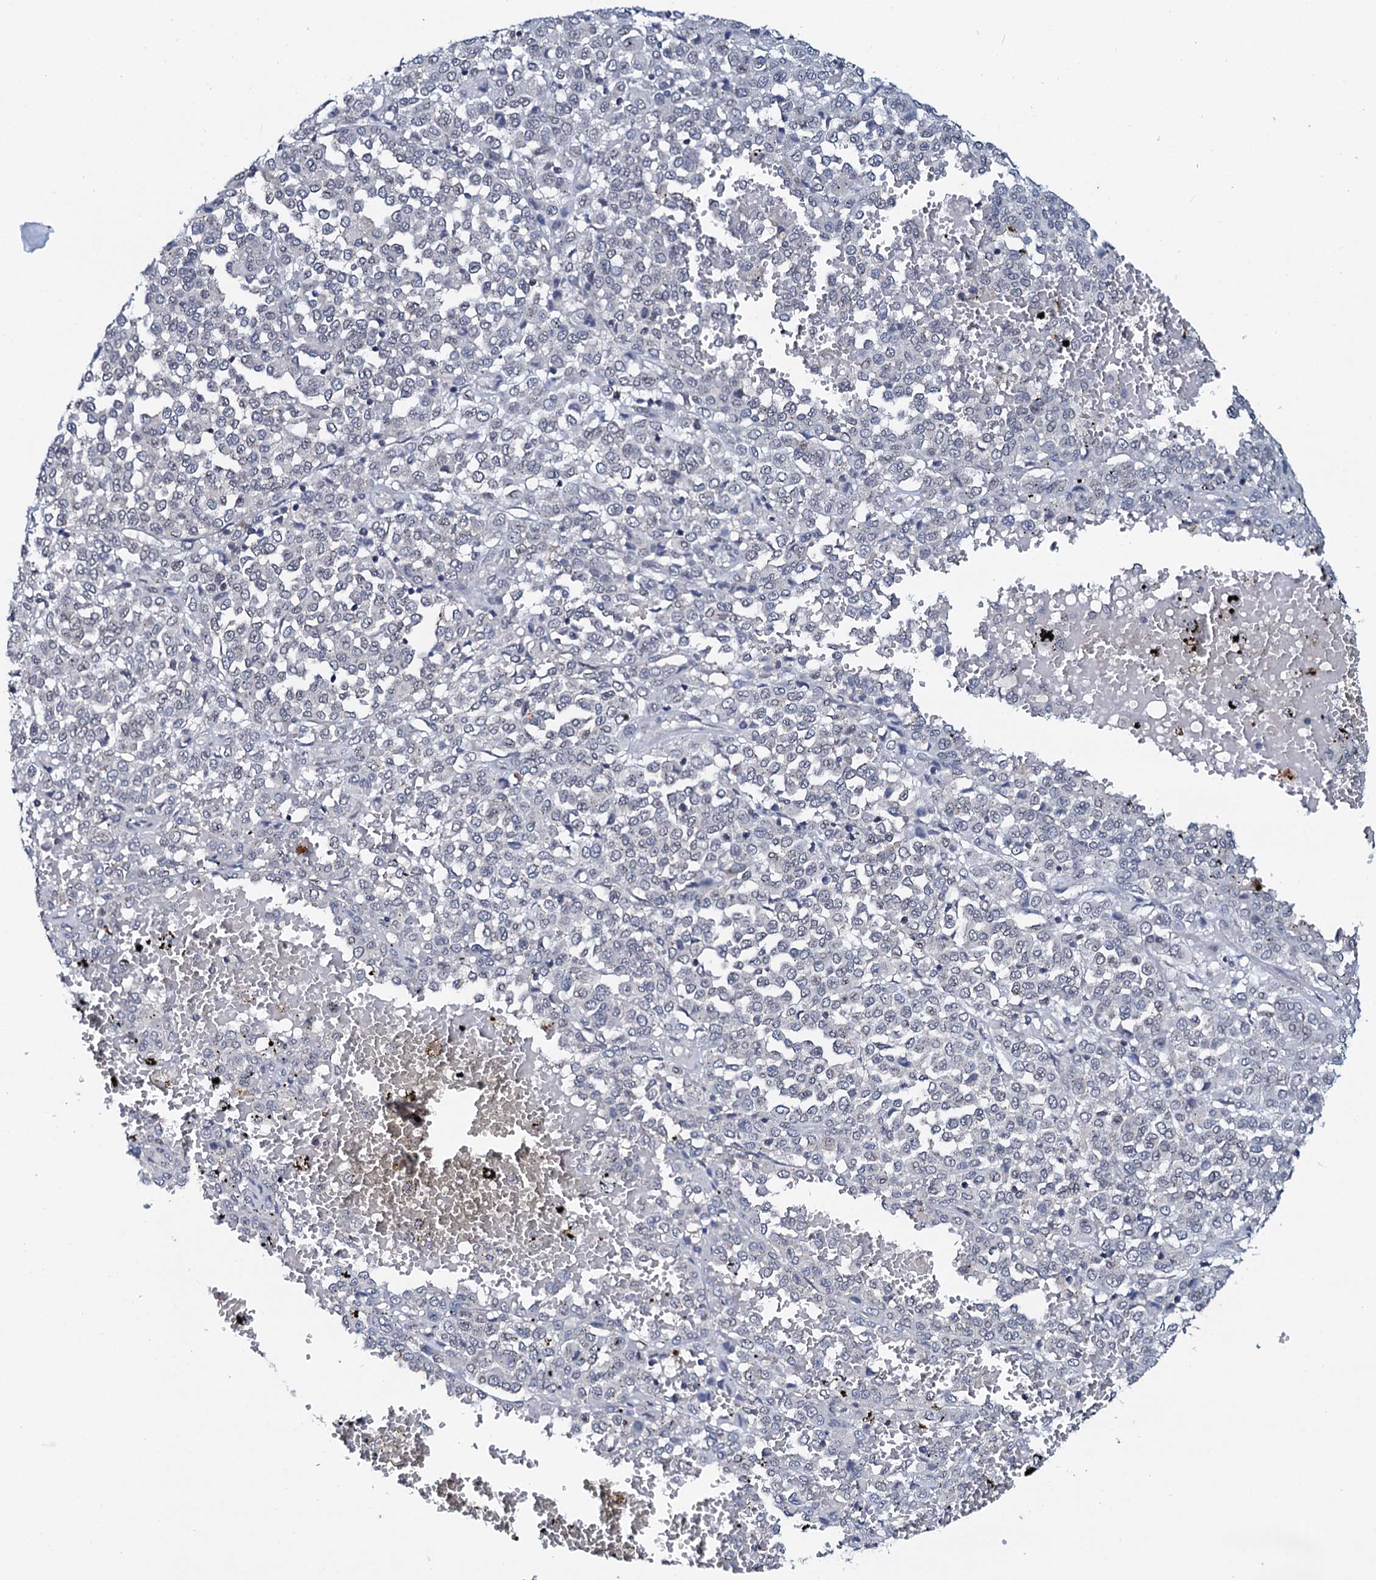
{"staining": {"intensity": "negative", "quantity": "none", "location": "none"}, "tissue": "melanoma", "cell_type": "Tumor cells", "image_type": "cancer", "snomed": [{"axis": "morphology", "description": "Malignant melanoma, Metastatic site"}, {"axis": "topography", "description": "Pancreas"}], "caption": "Histopathology image shows no significant protein staining in tumor cells of malignant melanoma (metastatic site).", "gene": "SNTA1", "patient": {"sex": "female", "age": 30}}